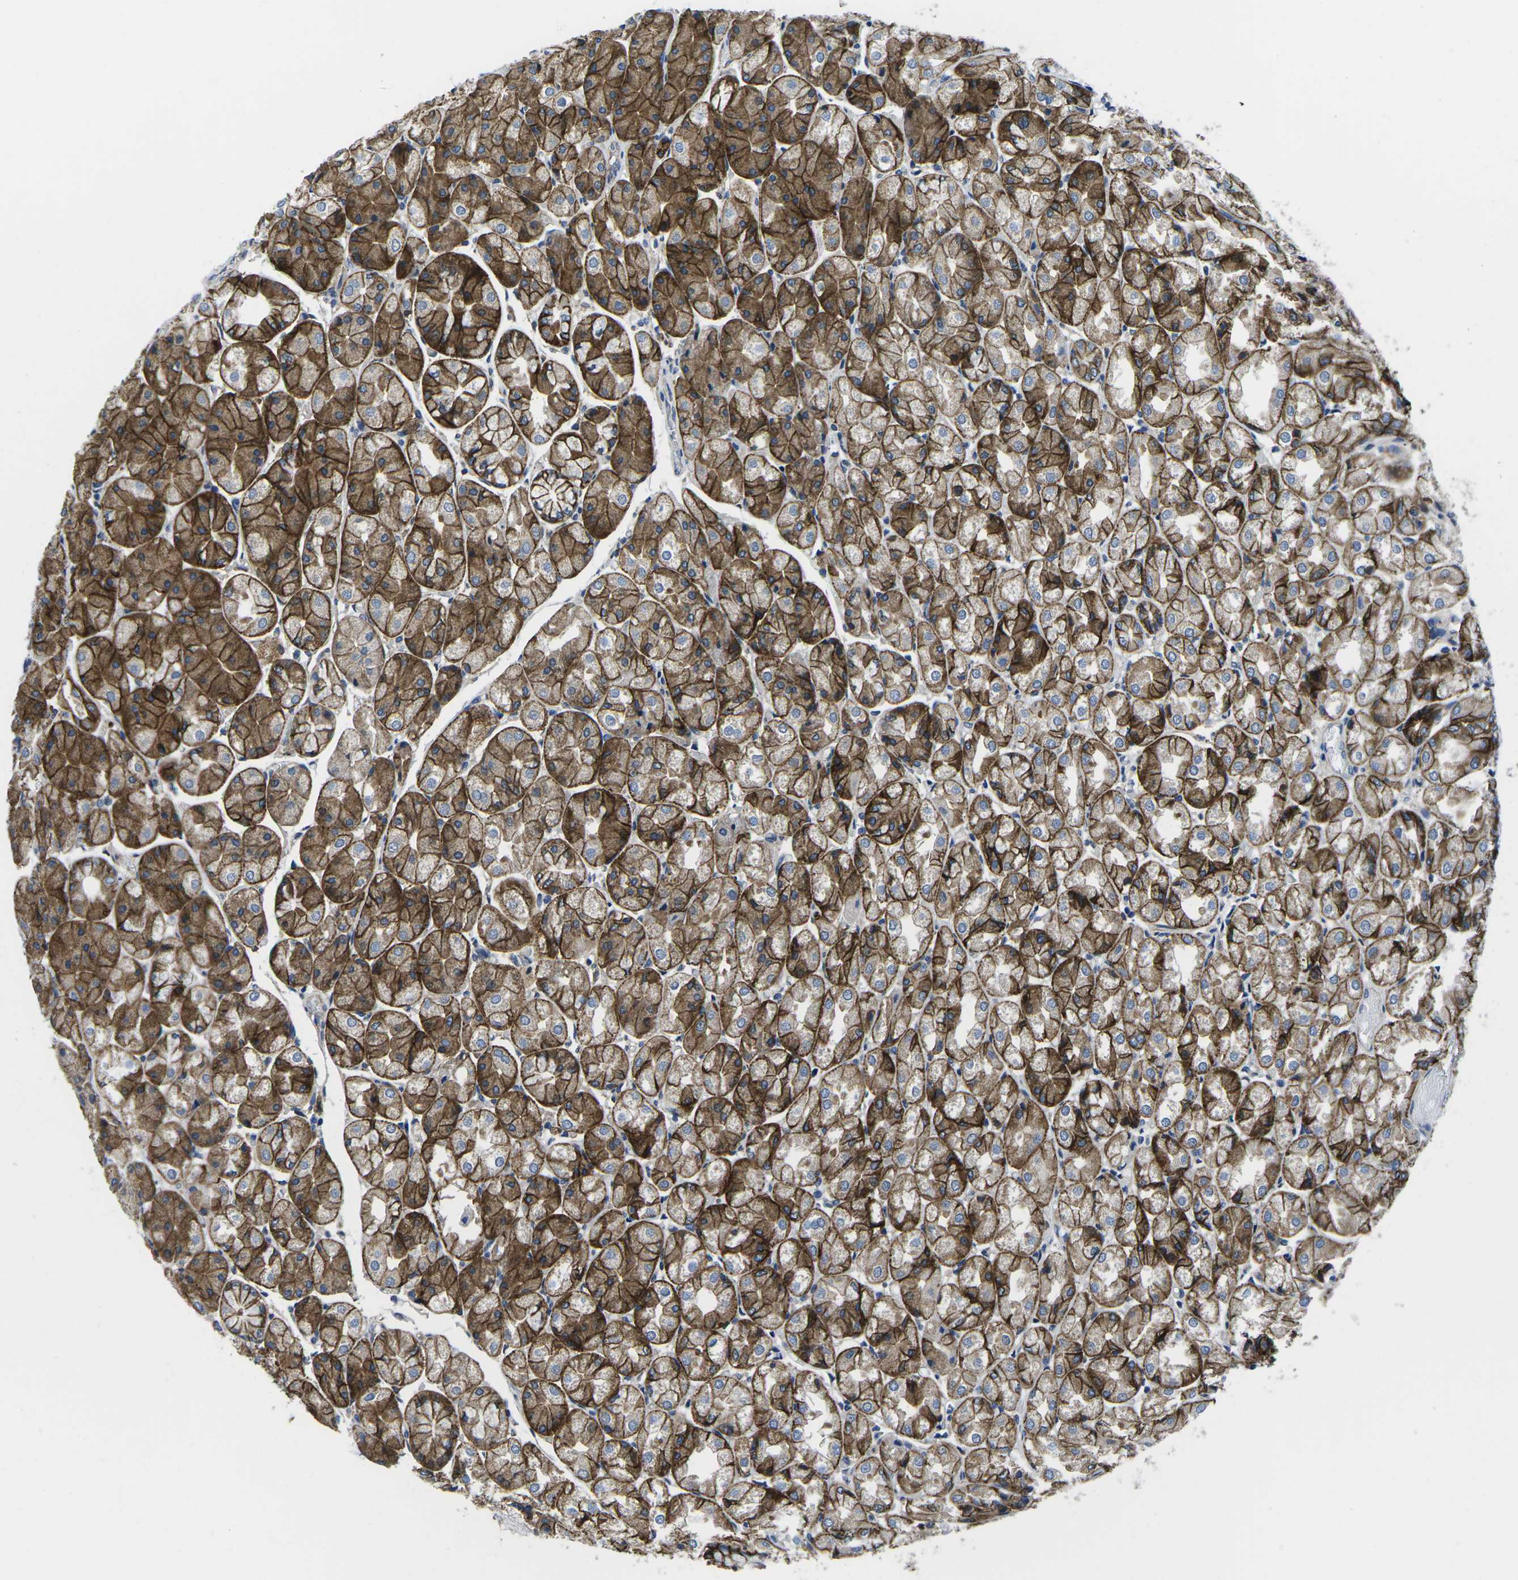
{"staining": {"intensity": "strong", "quantity": ">75%", "location": "cytoplasmic/membranous"}, "tissue": "stomach", "cell_type": "Glandular cells", "image_type": "normal", "snomed": [{"axis": "morphology", "description": "Normal tissue, NOS"}, {"axis": "topography", "description": "Stomach, upper"}], "caption": "Immunohistochemical staining of normal stomach shows high levels of strong cytoplasmic/membranous expression in approximately >75% of glandular cells. (DAB IHC, brown staining for protein, blue staining for nuclei).", "gene": "DLG1", "patient": {"sex": "male", "age": 72}}